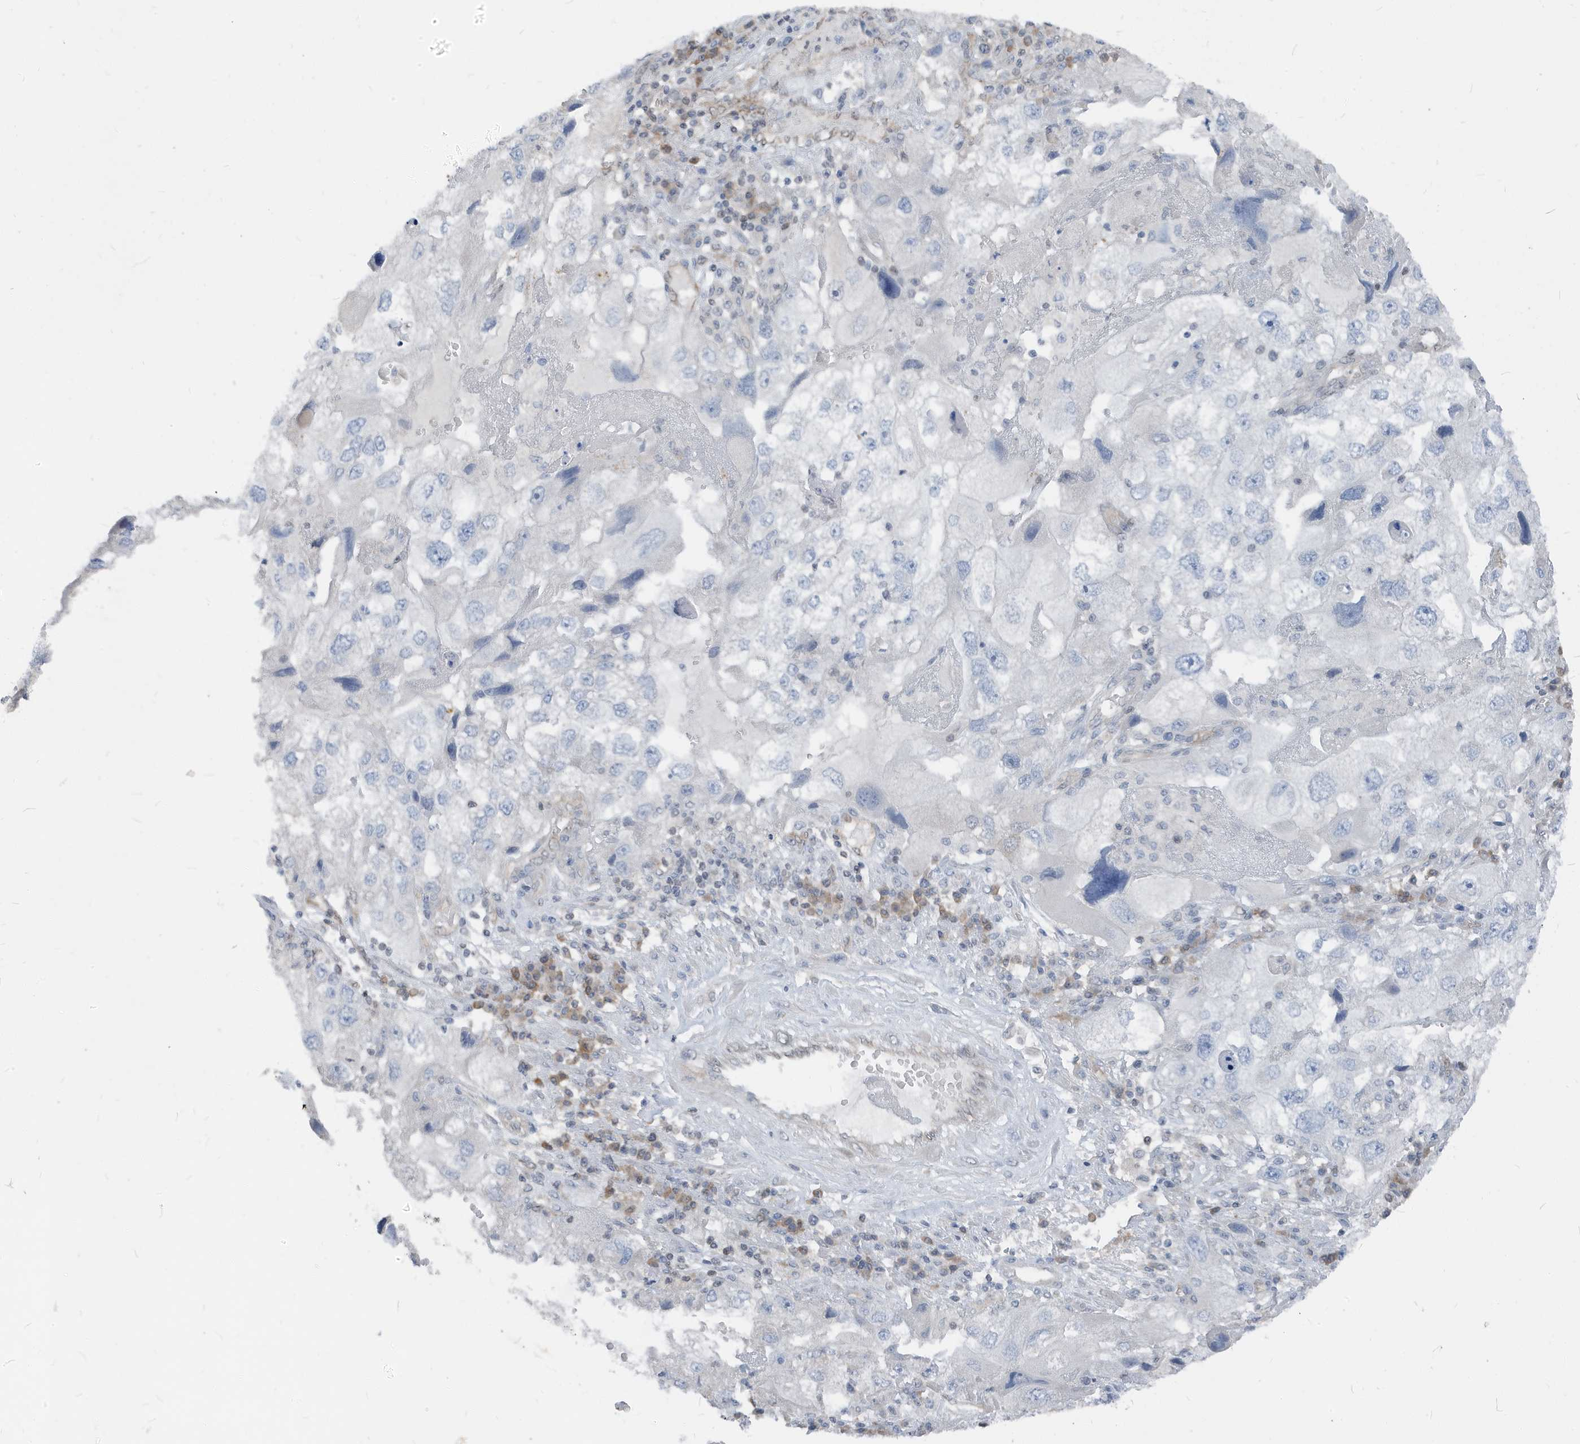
{"staining": {"intensity": "negative", "quantity": "none", "location": "none"}, "tissue": "endometrial cancer", "cell_type": "Tumor cells", "image_type": "cancer", "snomed": [{"axis": "morphology", "description": "Adenocarcinoma, NOS"}, {"axis": "topography", "description": "Endometrium"}], "caption": "Endometrial cancer was stained to show a protein in brown. There is no significant positivity in tumor cells.", "gene": "NCOA7", "patient": {"sex": "female", "age": 49}}